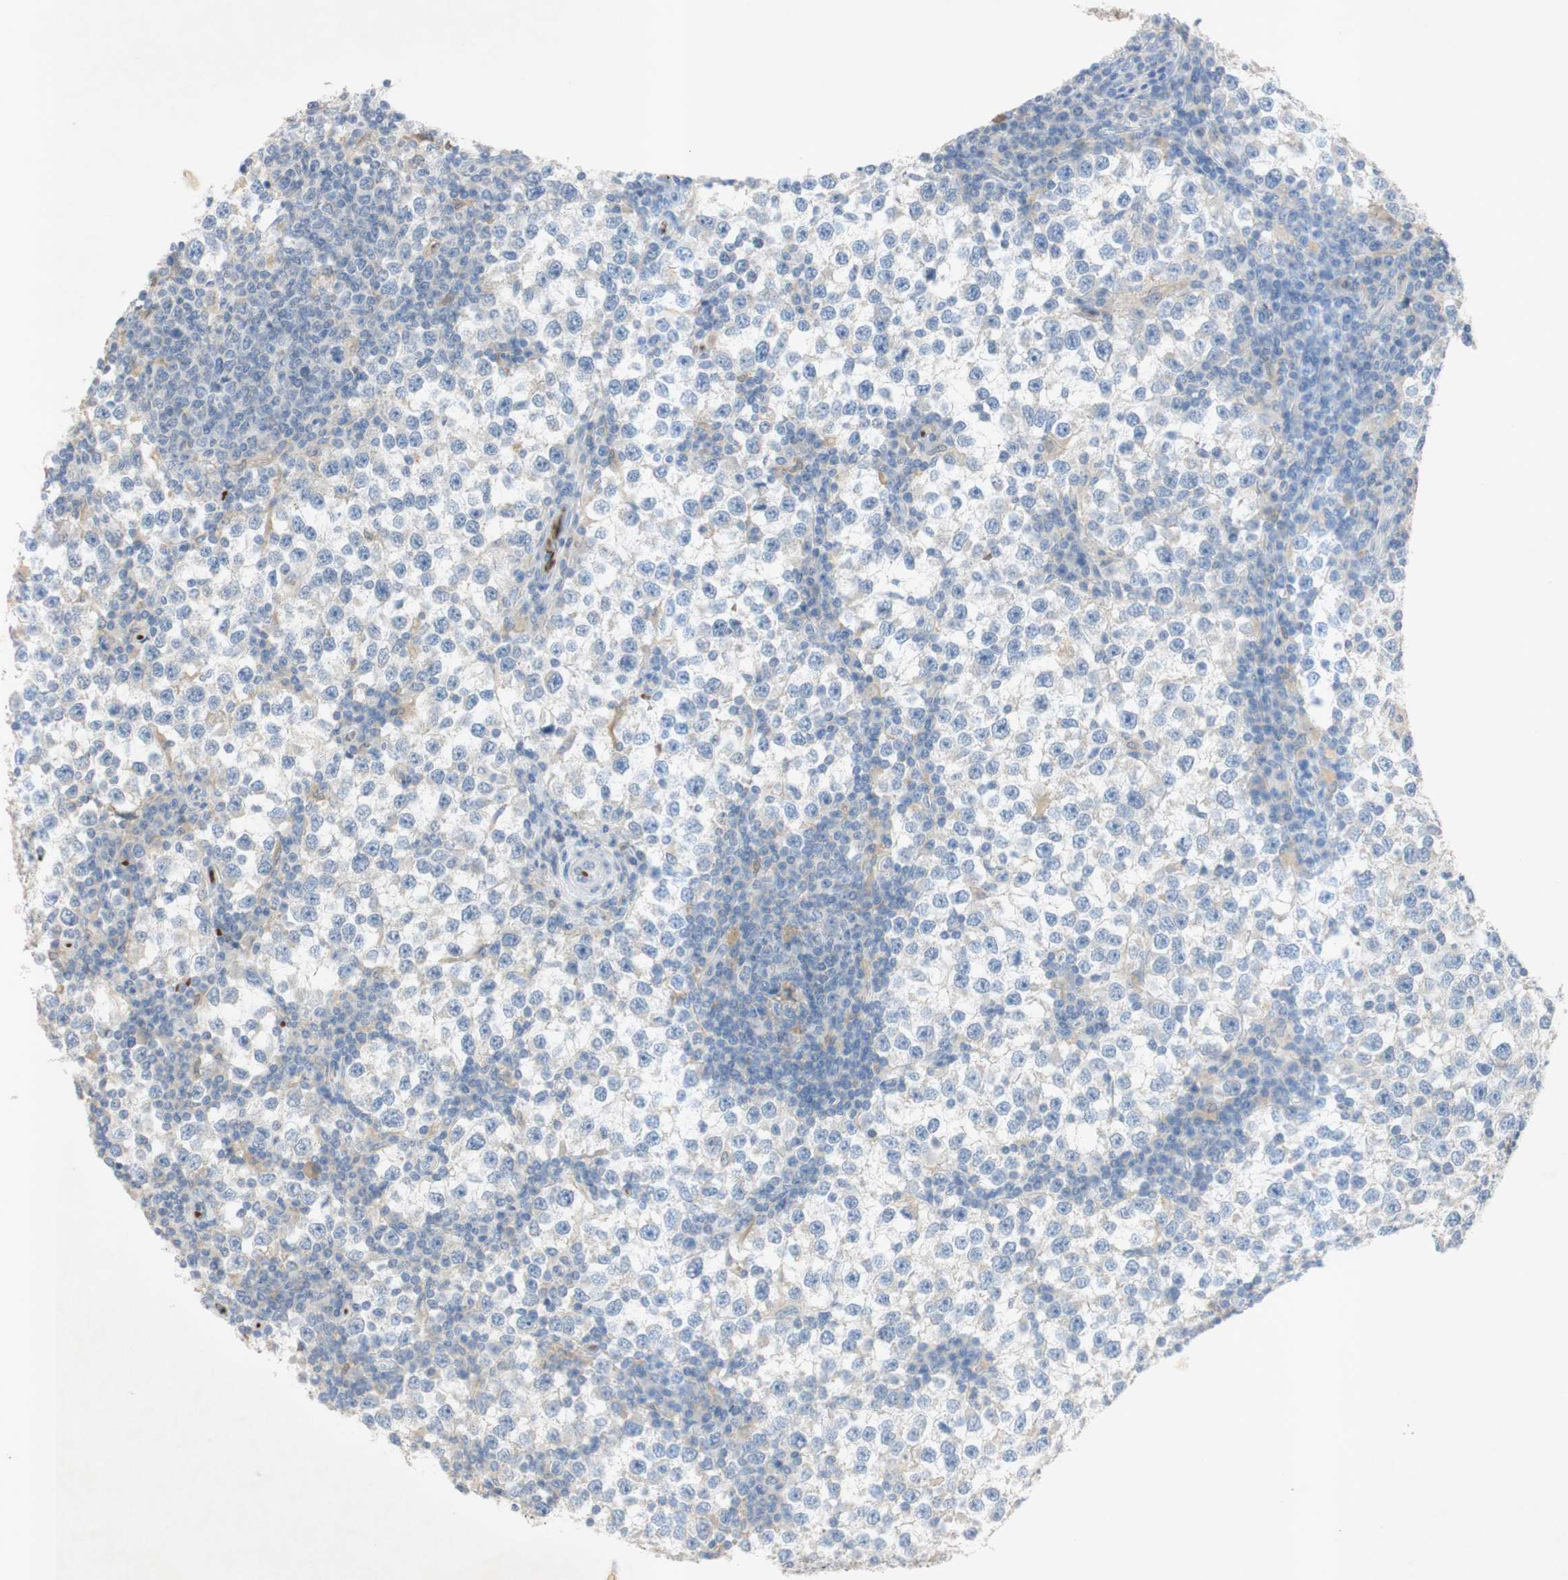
{"staining": {"intensity": "negative", "quantity": "none", "location": "none"}, "tissue": "testis cancer", "cell_type": "Tumor cells", "image_type": "cancer", "snomed": [{"axis": "morphology", "description": "Seminoma, NOS"}, {"axis": "topography", "description": "Testis"}], "caption": "Protein analysis of seminoma (testis) reveals no significant positivity in tumor cells.", "gene": "EPO", "patient": {"sex": "male", "age": 65}}